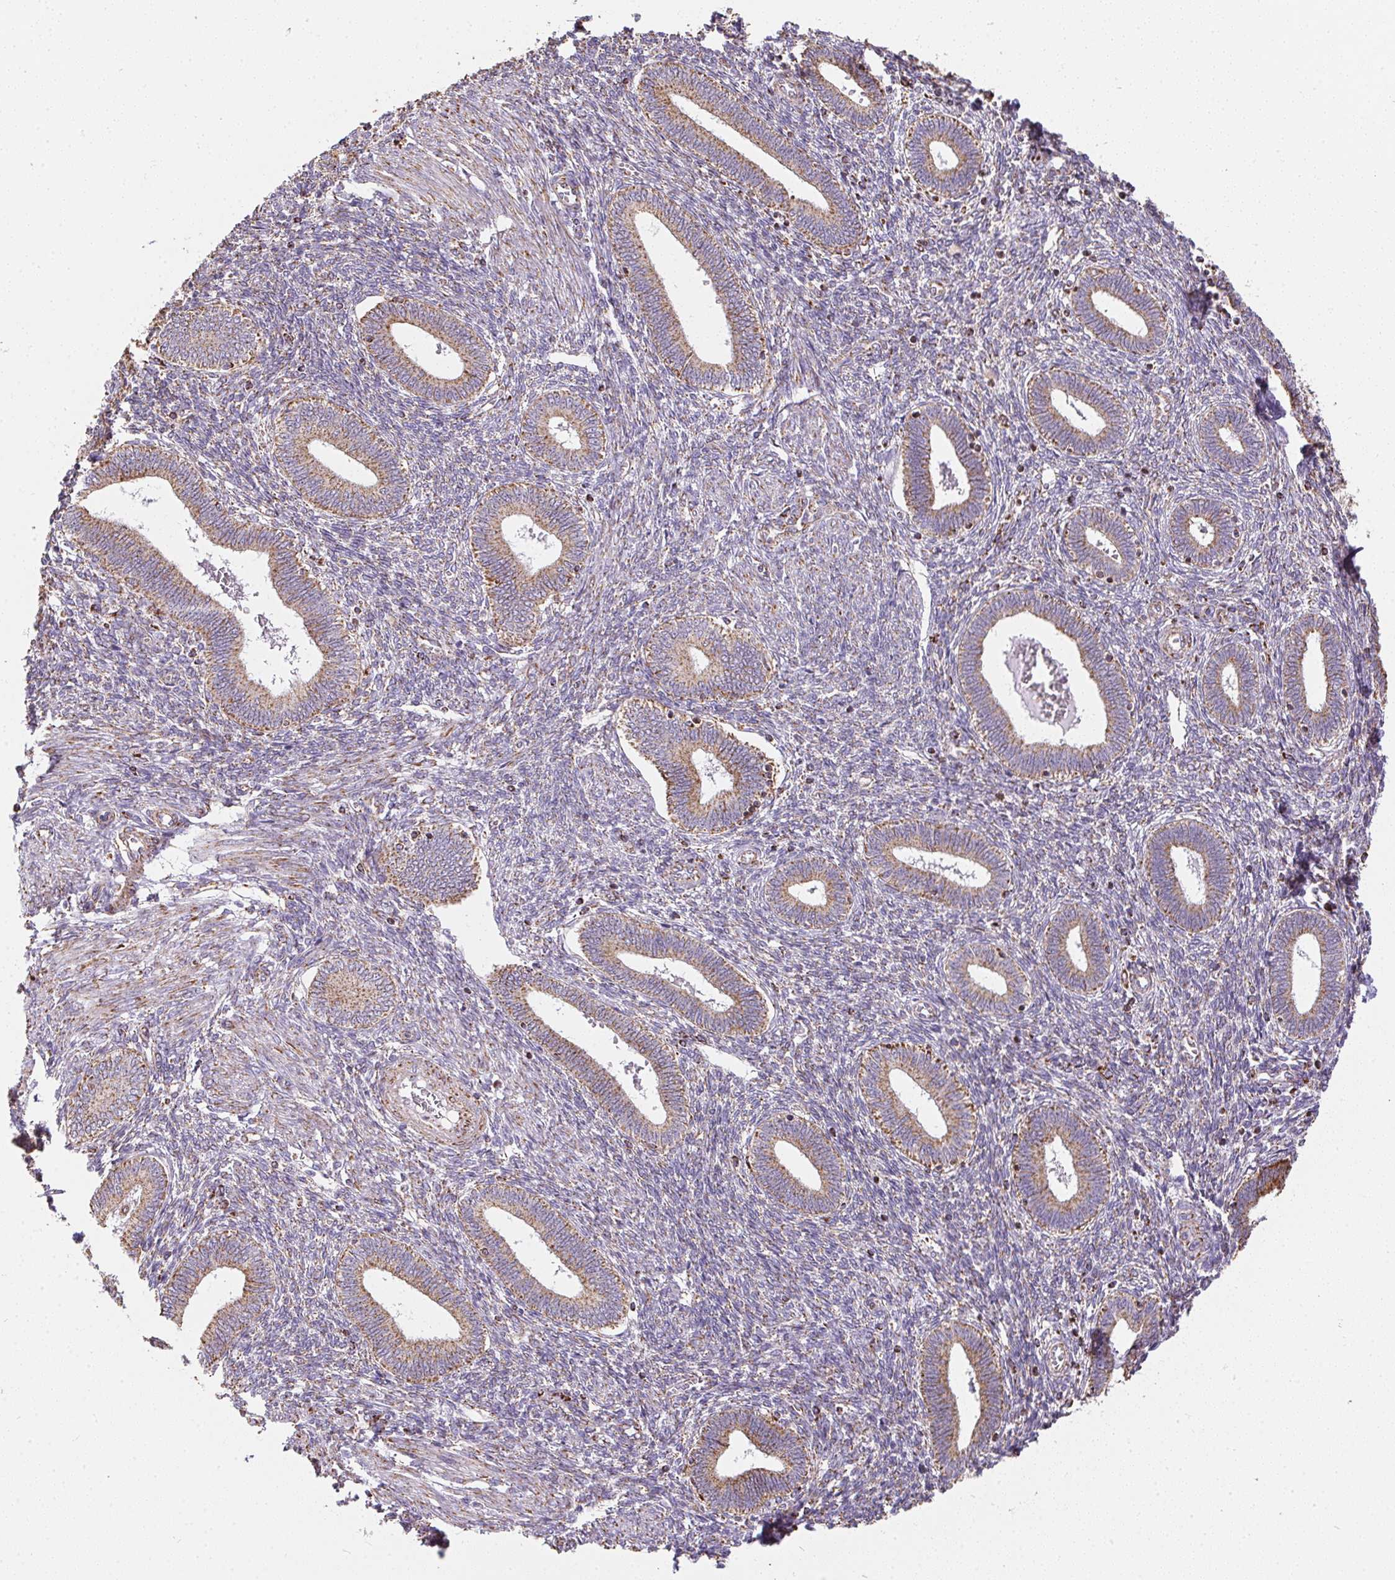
{"staining": {"intensity": "weak", "quantity": "25%-75%", "location": "cytoplasmic/membranous"}, "tissue": "endometrium", "cell_type": "Cells in endometrial stroma", "image_type": "normal", "snomed": [{"axis": "morphology", "description": "Normal tissue, NOS"}, {"axis": "topography", "description": "Endometrium"}], "caption": "Immunohistochemistry (IHC) of unremarkable endometrium reveals low levels of weak cytoplasmic/membranous positivity in approximately 25%-75% of cells in endometrial stroma.", "gene": "MAPK11", "patient": {"sex": "female", "age": 42}}